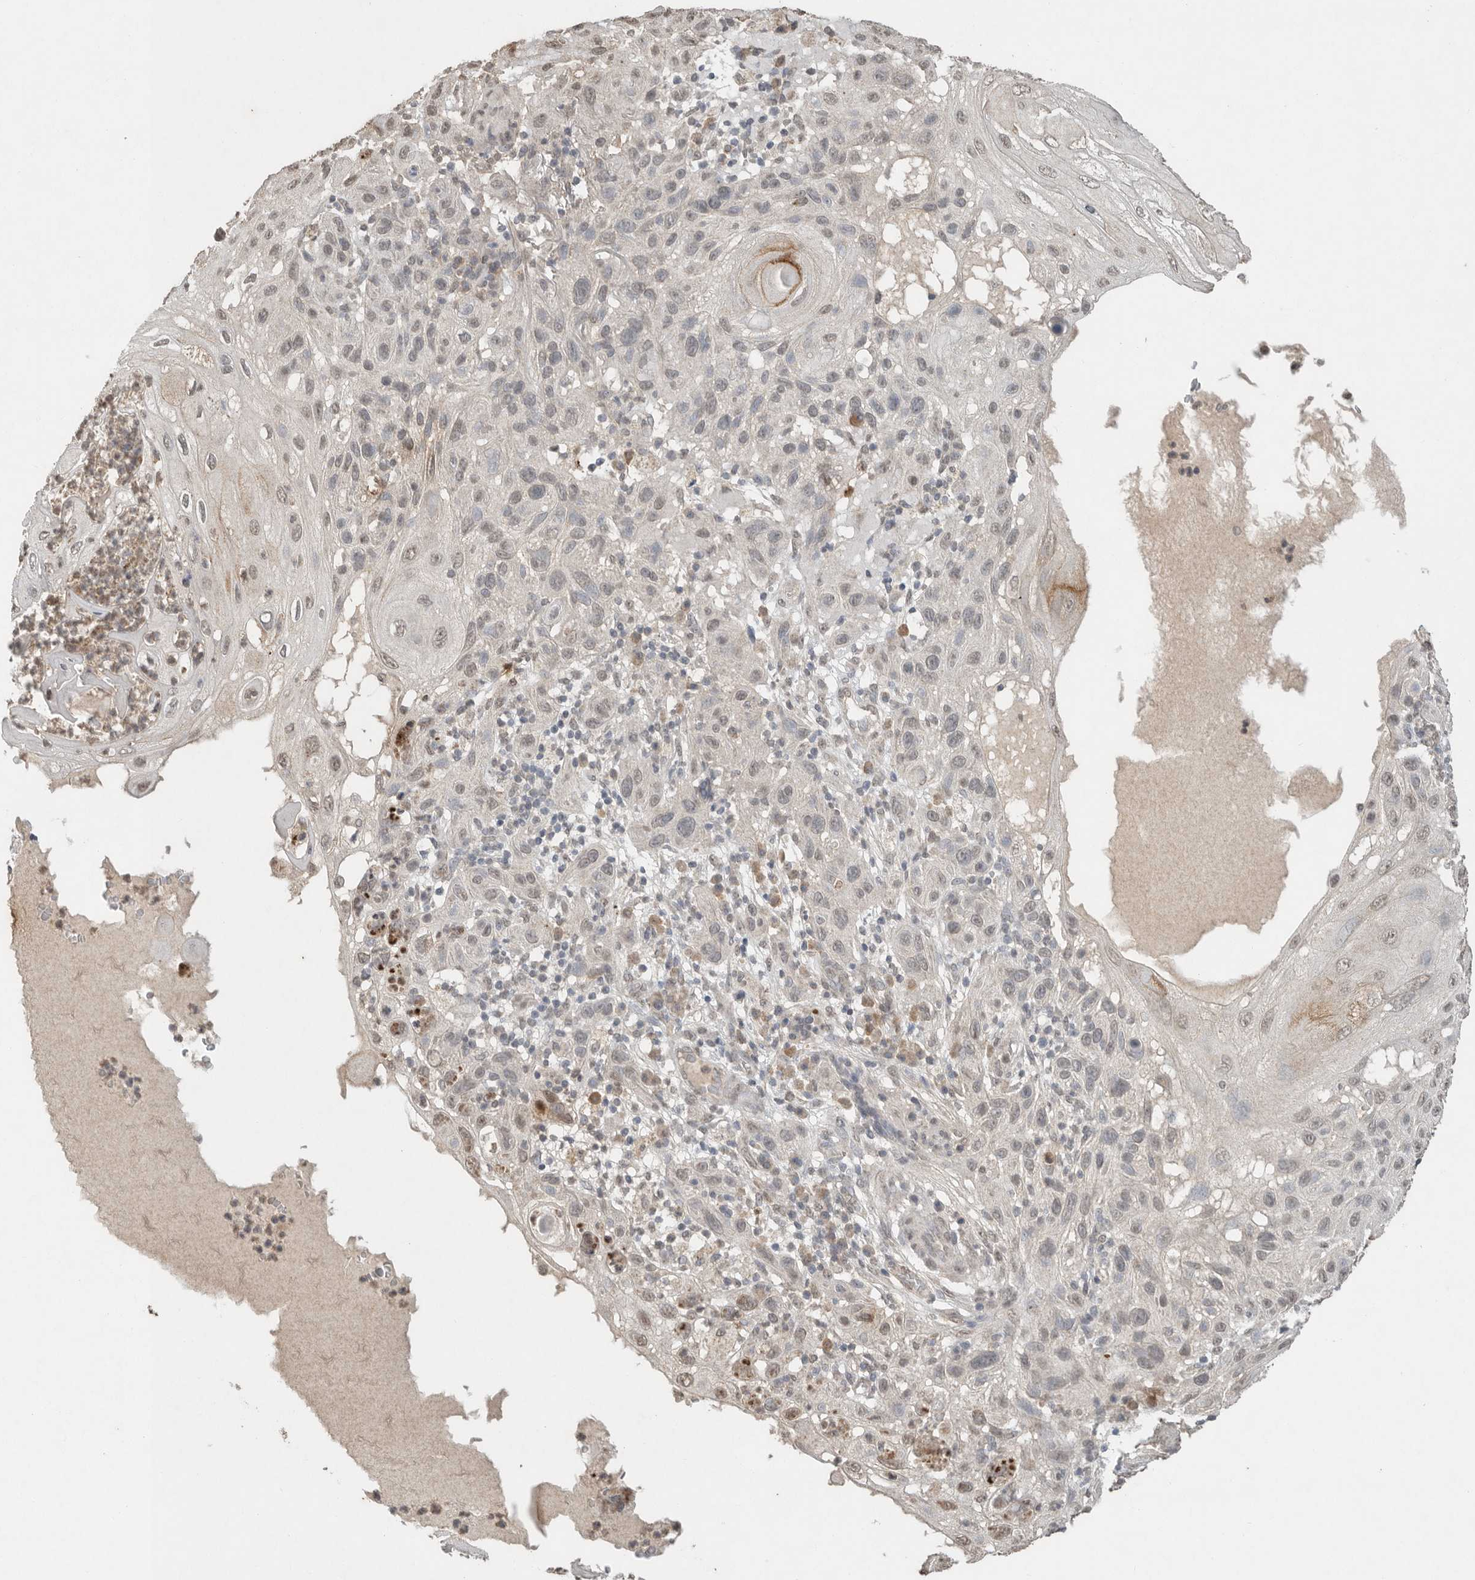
{"staining": {"intensity": "weak", "quantity": "25%-75%", "location": "nuclear"}, "tissue": "skin cancer", "cell_type": "Tumor cells", "image_type": "cancer", "snomed": [{"axis": "morphology", "description": "Normal tissue, NOS"}, {"axis": "morphology", "description": "Squamous cell carcinoma, NOS"}, {"axis": "topography", "description": "Skin"}], "caption": "Brown immunohistochemical staining in human skin squamous cell carcinoma exhibits weak nuclear positivity in about 25%-75% of tumor cells.", "gene": "KLK5", "patient": {"sex": "female", "age": 96}}